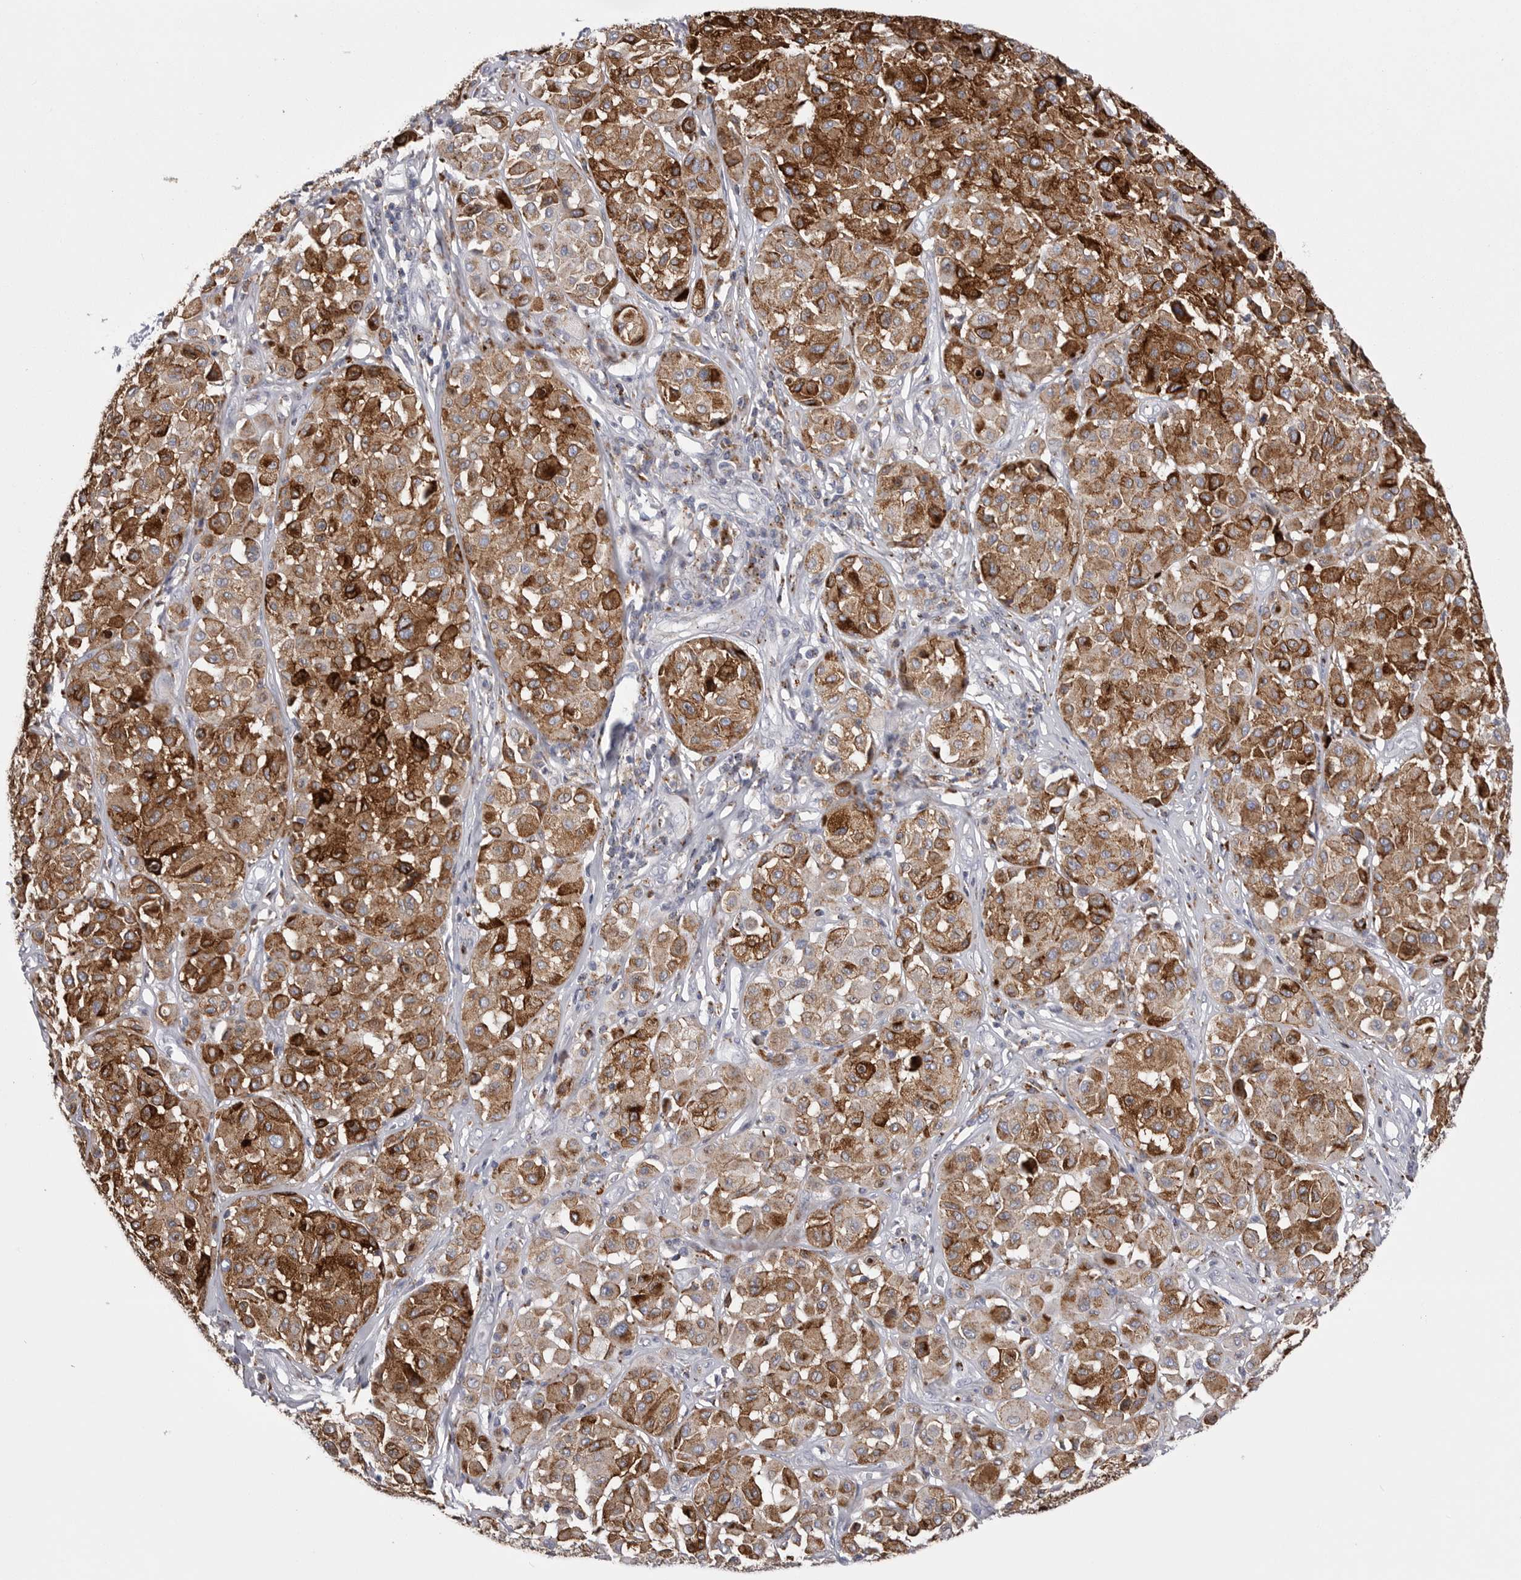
{"staining": {"intensity": "strong", "quantity": "25%-75%", "location": "cytoplasmic/membranous"}, "tissue": "melanoma", "cell_type": "Tumor cells", "image_type": "cancer", "snomed": [{"axis": "morphology", "description": "Malignant melanoma, Metastatic site"}, {"axis": "topography", "description": "Soft tissue"}], "caption": "Strong cytoplasmic/membranous staining for a protein is present in about 25%-75% of tumor cells of melanoma using IHC.", "gene": "PSPN", "patient": {"sex": "male", "age": 41}}